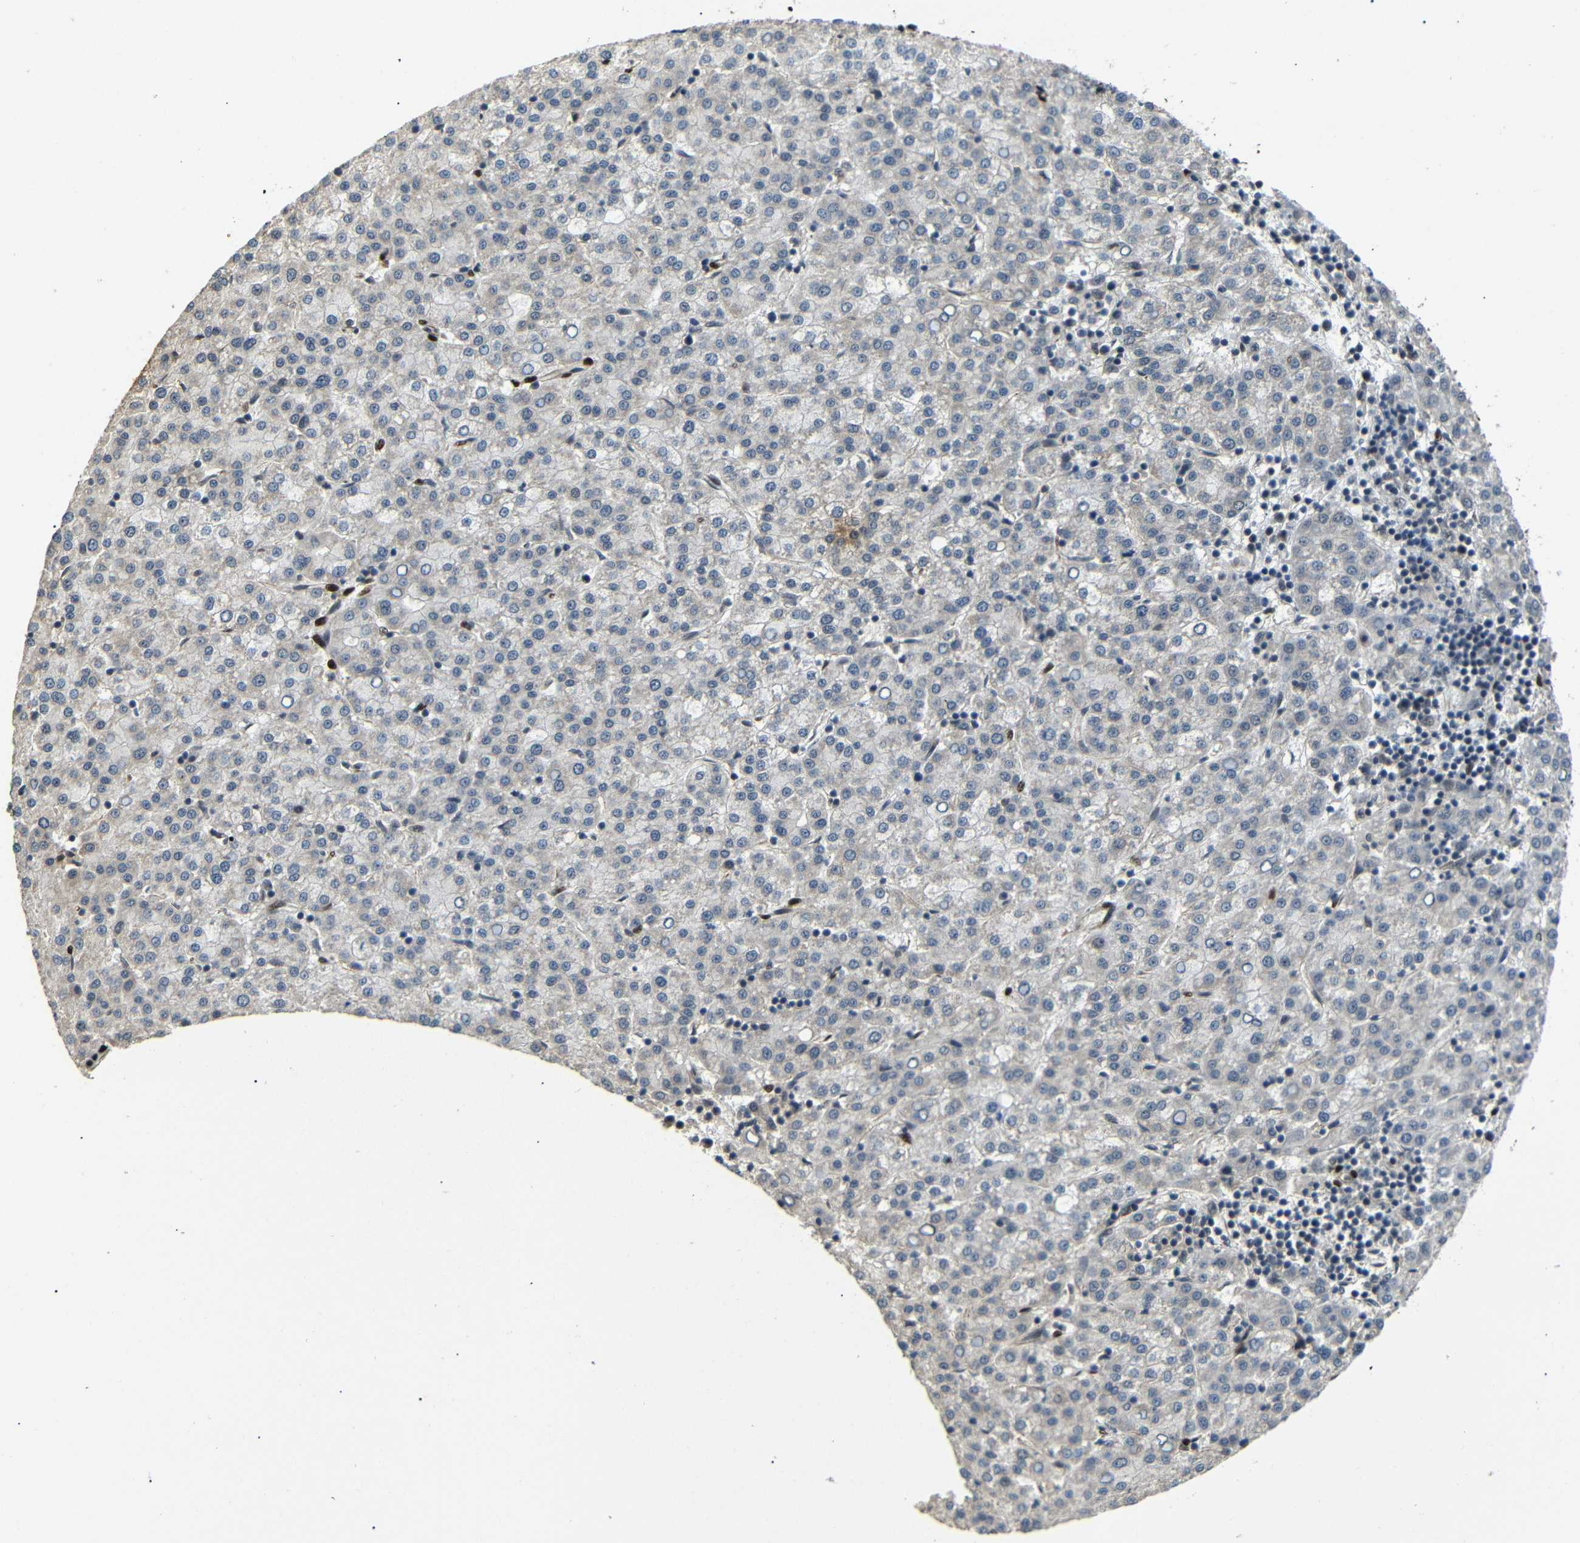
{"staining": {"intensity": "negative", "quantity": "none", "location": "none"}, "tissue": "liver cancer", "cell_type": "Tumor cells", "image_type": "cancer", "snomed": [{"axis": "morphology", "description": "Carcinoma, Hepatocellular, NOS"}, {"axis": "topography", "description": "Liver"}], "caption": "Hepatocellular carcinoma (liver) was stained to show a protein in brown. There is no significant expression in tumor cells. (Stains: DAB IHC with hematoxylin counter stain, Microscopy: brightfield microscopy at high magnification).", "gene": "TBX2", "patient": {"sex": "female", "age": 58}}